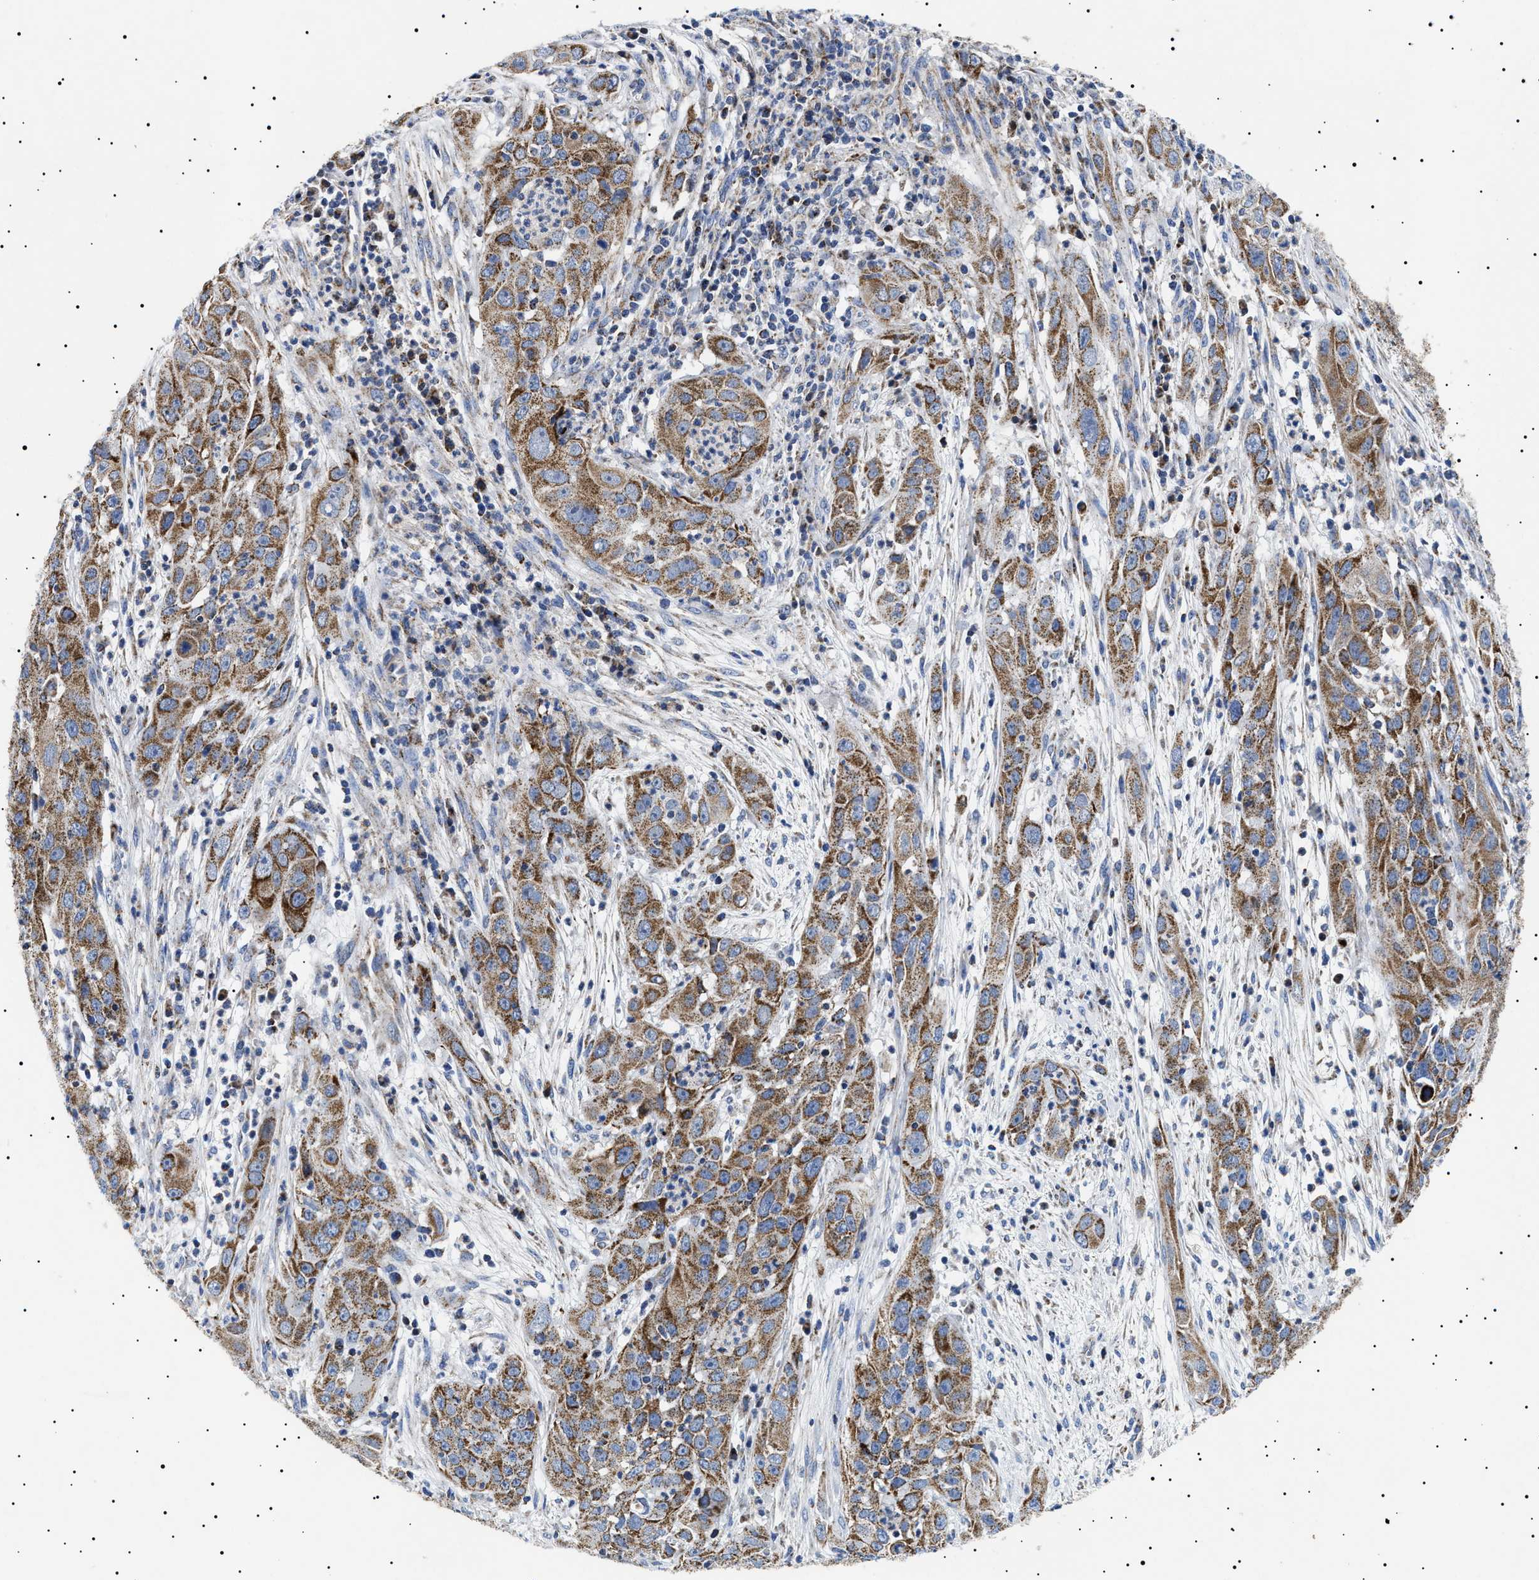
{"staining": {"intensity": "strong", "quantity": ">75%", "location": "cytoplasmic/membranous"}, "tissue": "cervical cancer", "cell_type": "Tumor cells", "image_type": "cancer", "snomed": [{"axis": "morphology", "description": "Squamous cell carcinoma, NOS"}, {"axis": "topography", "description": "Cervix"}], "caption": "Immunohistochemical staining of cervical cancer (squamous cell carcinoma) exhibits high levels of strong cytoplasmic/membranous positivity in approximately >75% of tumor cells.", "gene": "CHRDL2", "patient": {"sex": "female", "age": 32}}